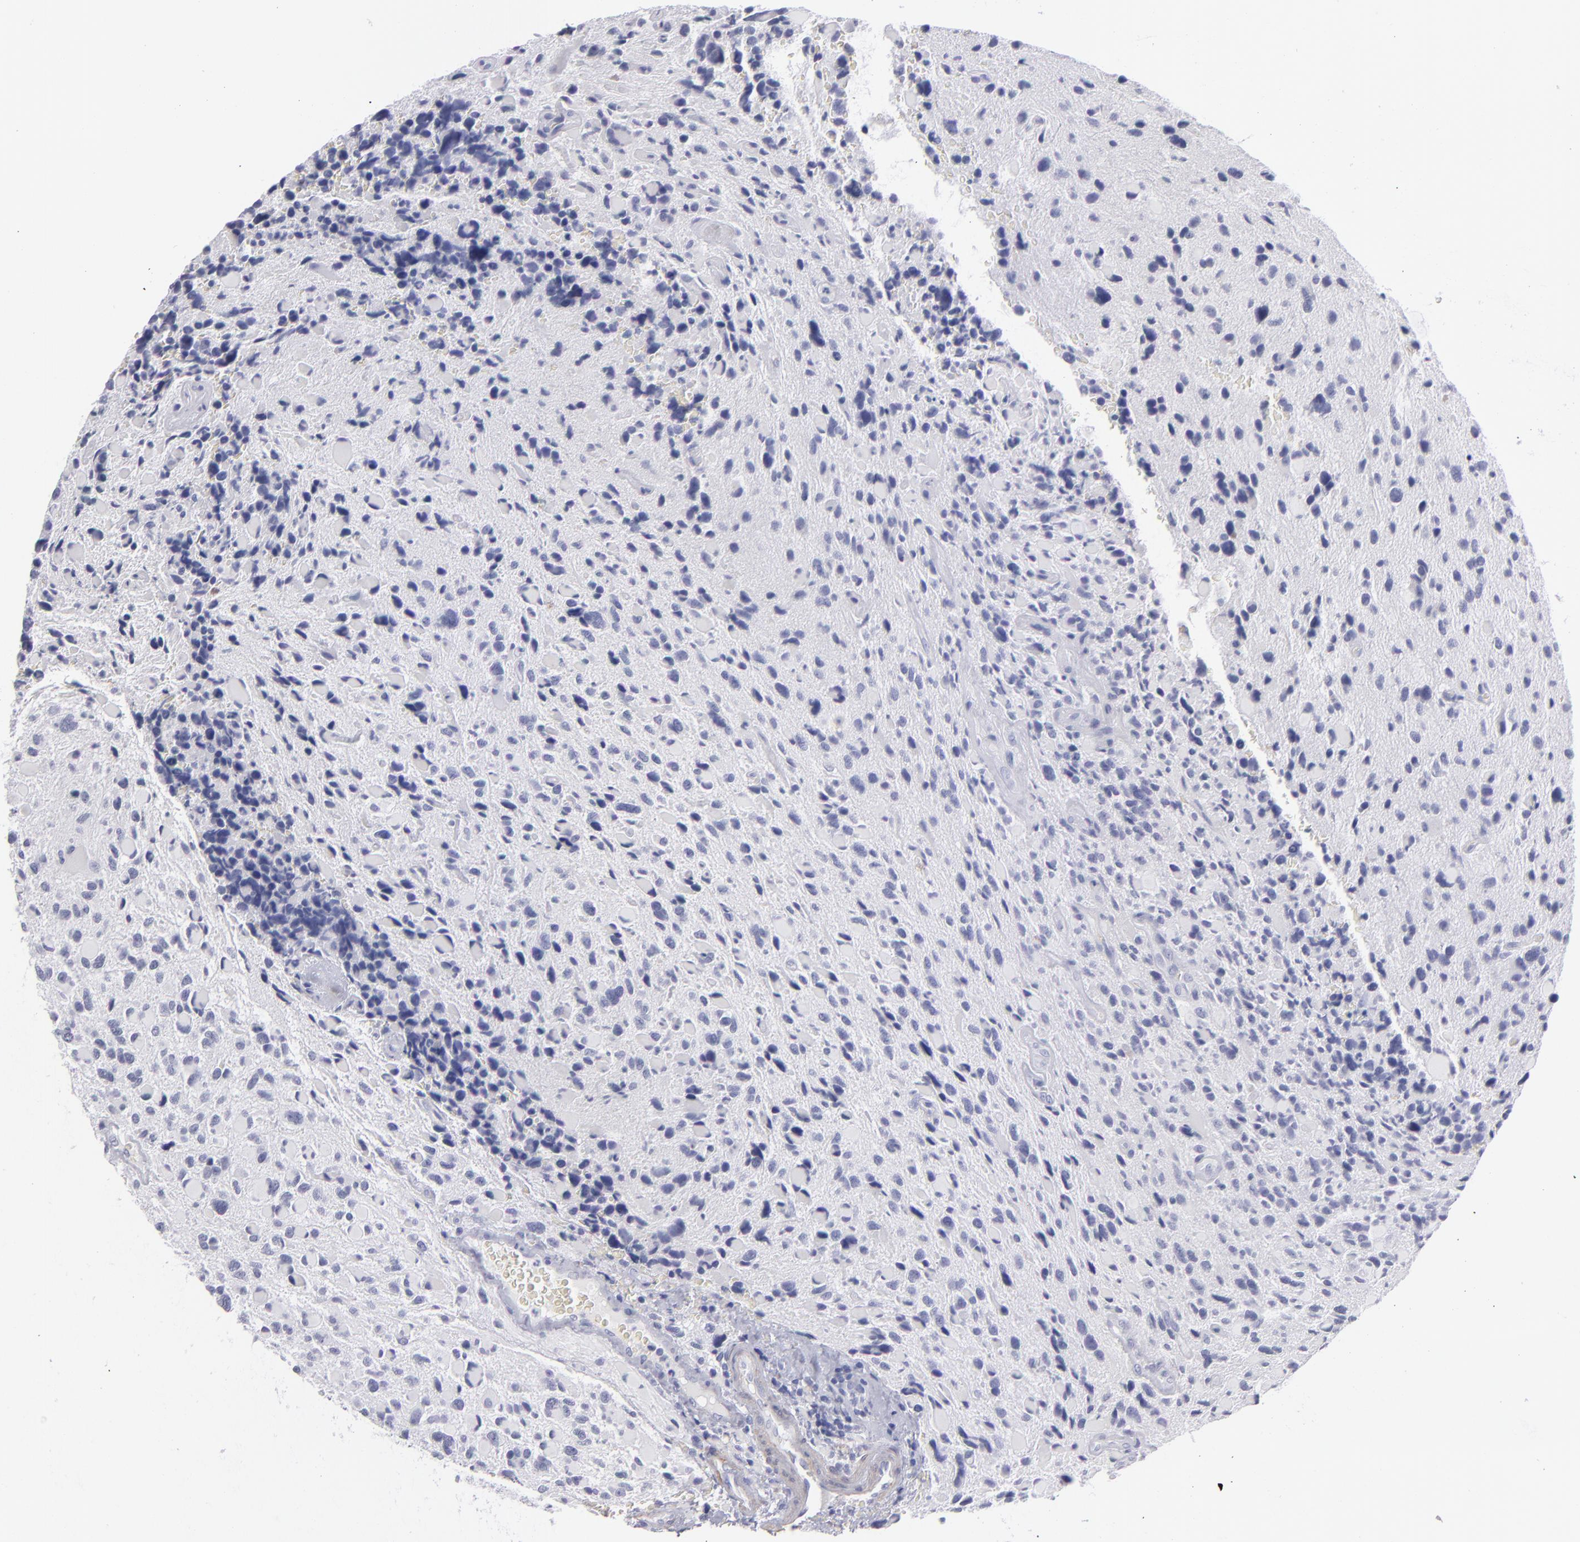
{"staining": {"intensity": "negative", "quantity": "none", "location": "none"}, "tissue": "glioma", "cell_type": "Tumor cells", "image_type": "cancer", "snomed": [{"axis": "morphology", "description": "Glioma, malignant, High grade"}, {"axis": "topography", "description": "Brain"}], "caption": "The image demonstrates no significant positivity in tumor cells of malignant glioma (high-grade).", "gene": "MYH11", "patient": {"sex": "female", "age": 37}}